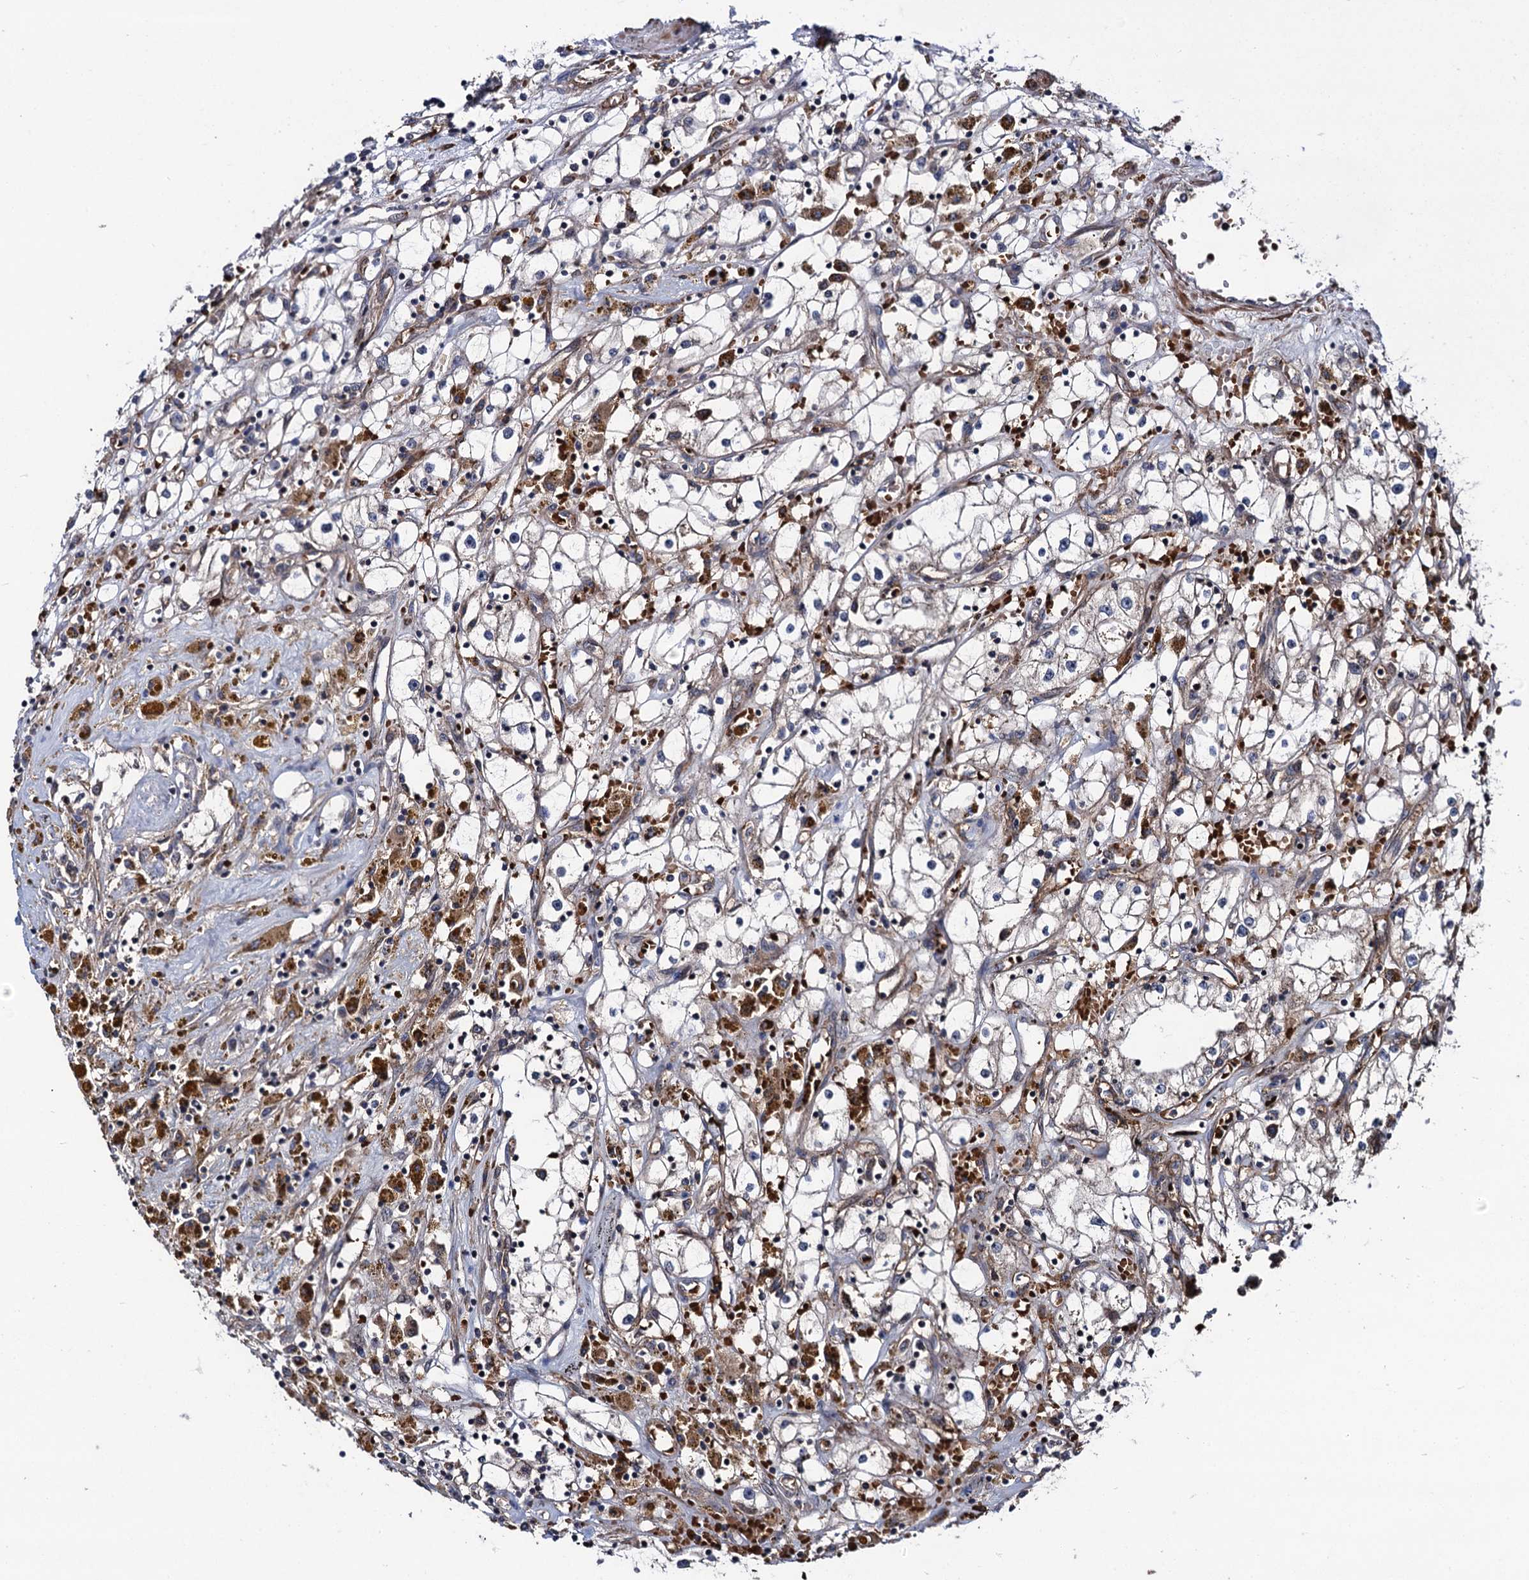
{"staining": {"intensity": "negative", "quantity": "none", "location": "none"}, "tissue": "renal cancer", "cell_type": "Tumor cells", "image_type": "cancer", "snomed": [{"axis": "morphology", "description": "Adenocarcinoma, NOS"}, {"axis": "topography", "description": "Kidney"}], "caption": "Tumor cells are negative for protein expression in human renal cancer. (DAB IHC visualized using brightfield microscopy, high magnification).", "gene": "KXD1", "patient": {"sex": "male", "age": 56}}